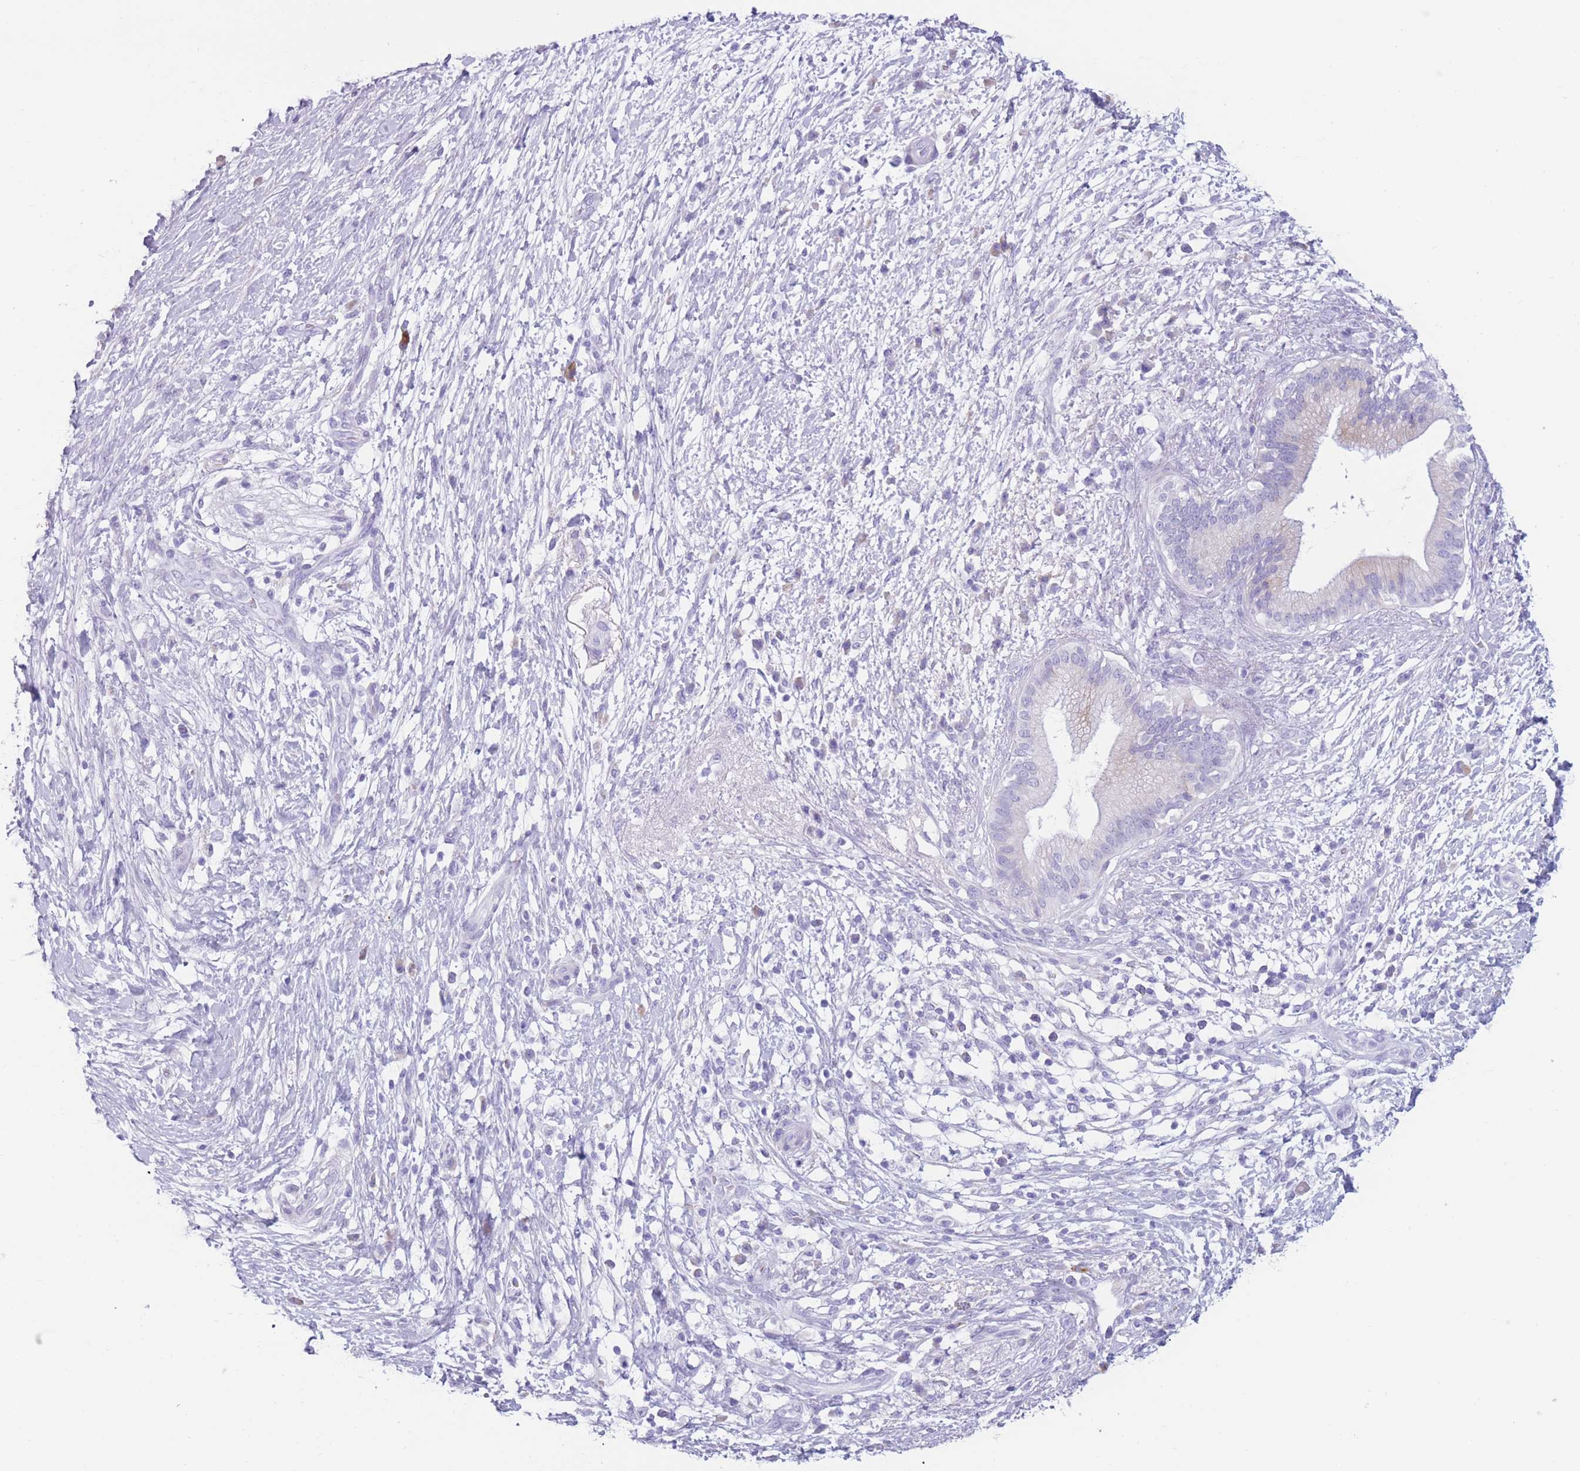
{"staining": {"intensity": "negative", "quantity": "none", "location": "none"}, "tissue": "pancreatic cancer", "cell_type": "Tumor cells", "image_type": "cancer", "snomed": [{"axis": "morphology", "description": "Adenocarcinoma, NOS"}, {"axis": "topography", "description": "Pancreas"}], "caption": "There is no significant staining in tumor cells of adenocarcinoma (pancreatic).", "gene": "COL27A1", "patient": {"sex": "female", "age": 72}}